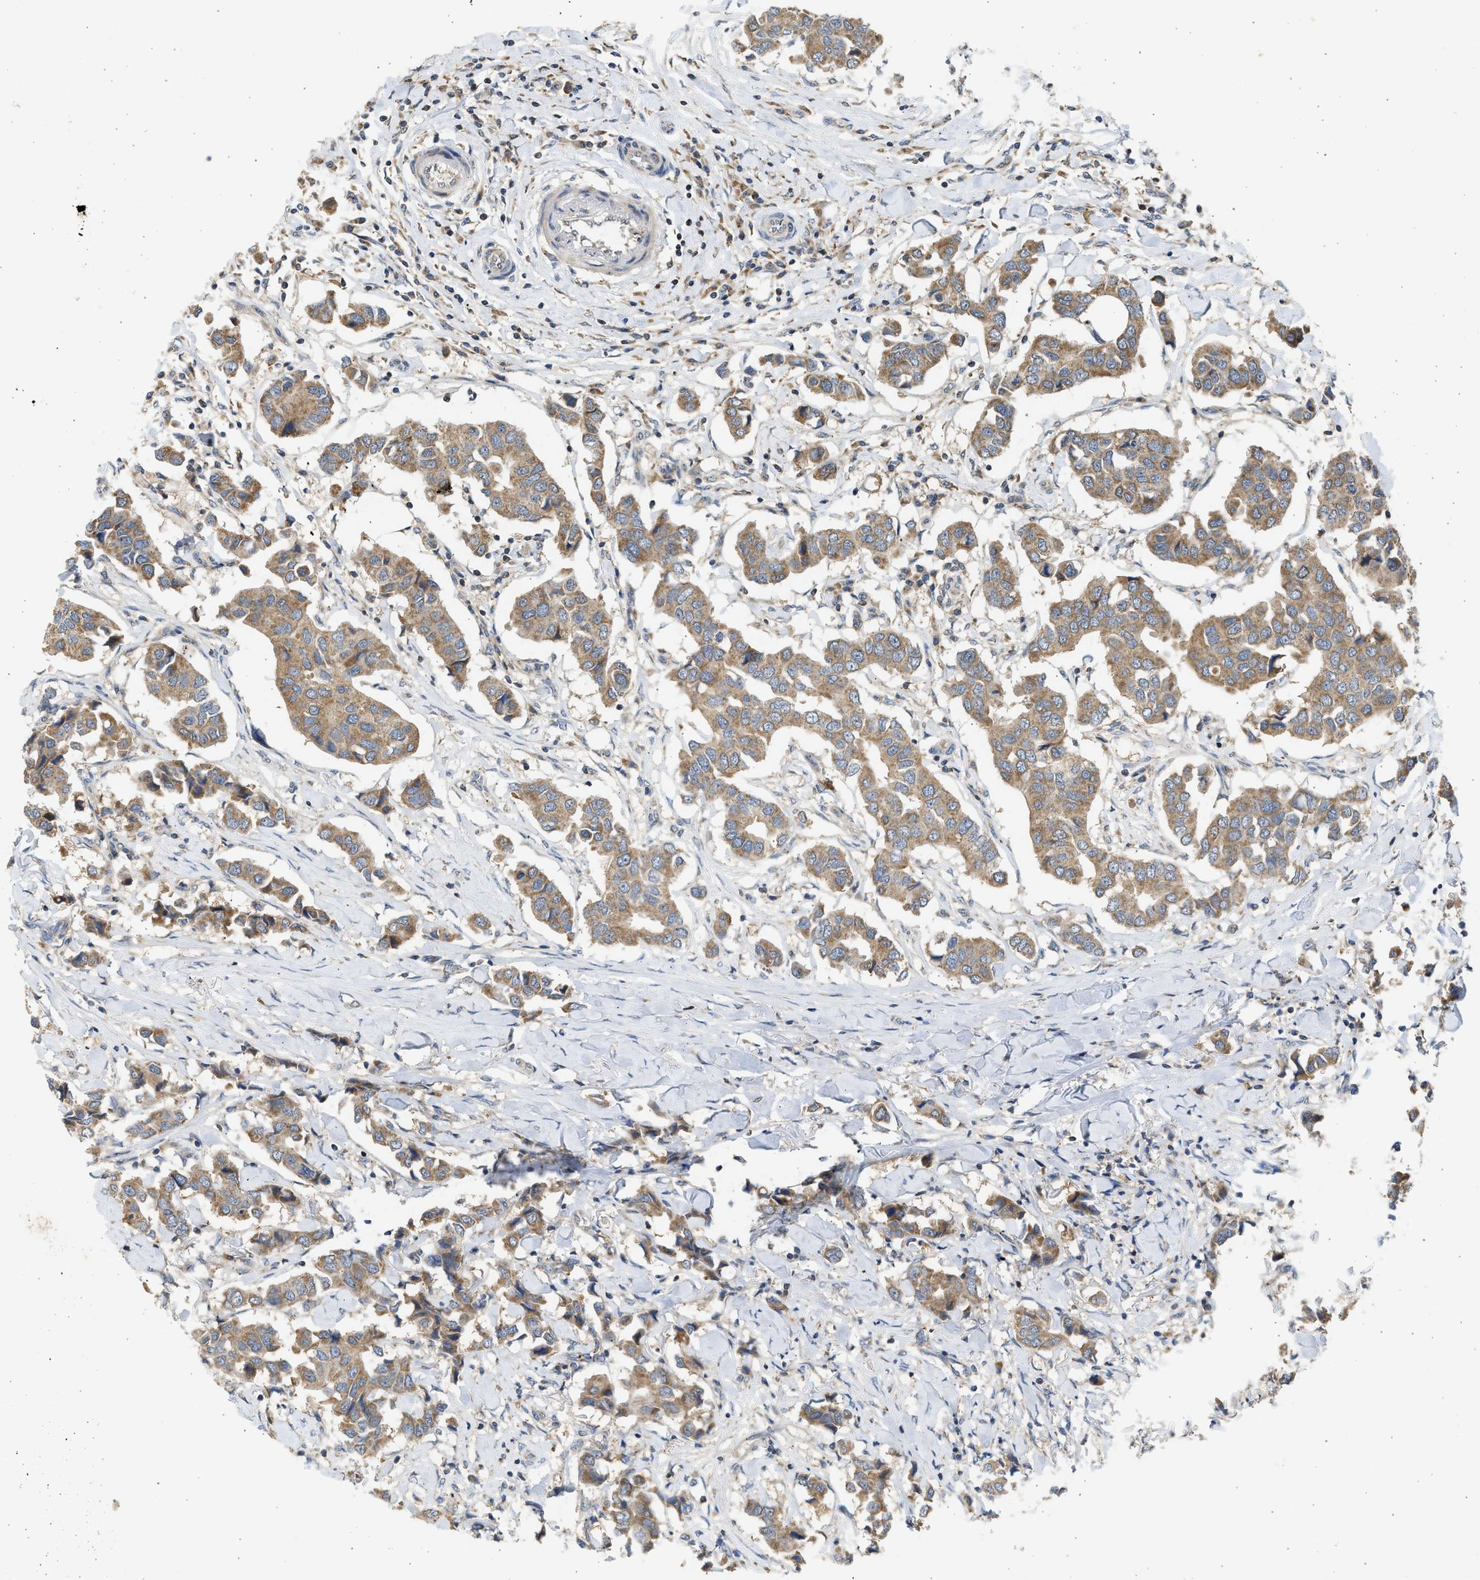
{"staining": {"intensity": "moderate", "quantity": ">75%", "location": "cytoplasmic/membranous"}, "tissue": "breast cancer", "cell_type": "Tumor cells", "image_type": "cancer", "snomed": [{"axis": "morphology", "description": "Duct carcinoma"}, {"axis": "topography", "description": "Breast"}], "caption": "Breast cancer (intraductal carcinoma) stained for a protein exhibits moderate cytoplasmic/membranous positivity in tumor cells.", "gene": "CYP1A1", "patient": {"sex": "female", "age": 80}}